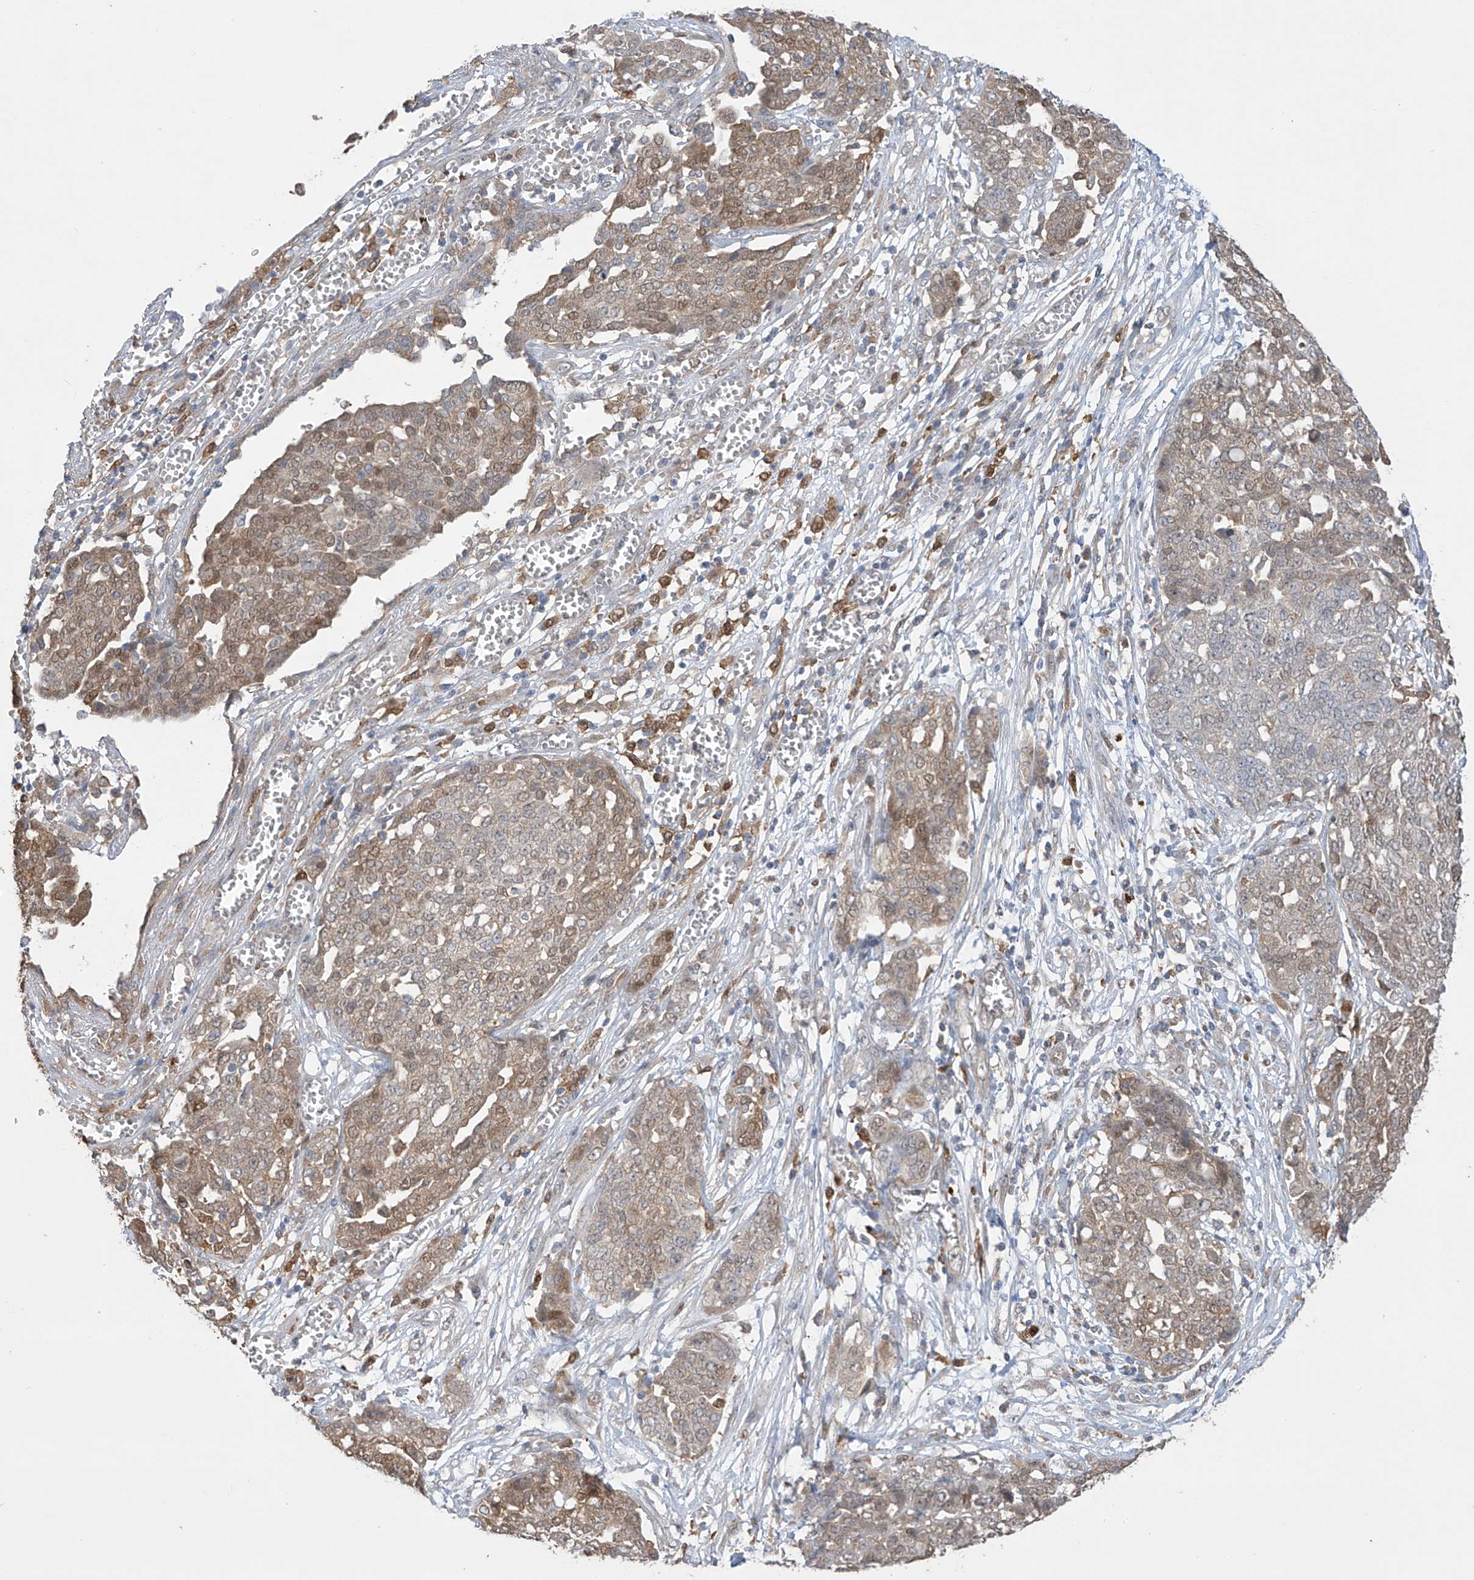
{"staining": {"intensity": "moderate", "quantity": ">75%", "location": "cytoplasmic/membranous,nuclear"}, "tissue": "ovarian cancer", "cell_type": "Tumor cells", "image_type": "cancer", "snomed": [{"axis": "morphology", "description": "Cystadenocarcinoma, serous, NOS"}, {"axis": "topography", "description": "Soft tissue"}, {"axis": "topography", "description": "Ovary"}], "caption": "A medium amount of moderate cytoplasmic/membranous and nuclear staining is present in approximately >75% of tumor cells in ovarian serous cystadenocarcinoma tissue.", "gene": "IDH1", "patient": {"sex": "female", "age": 57}}